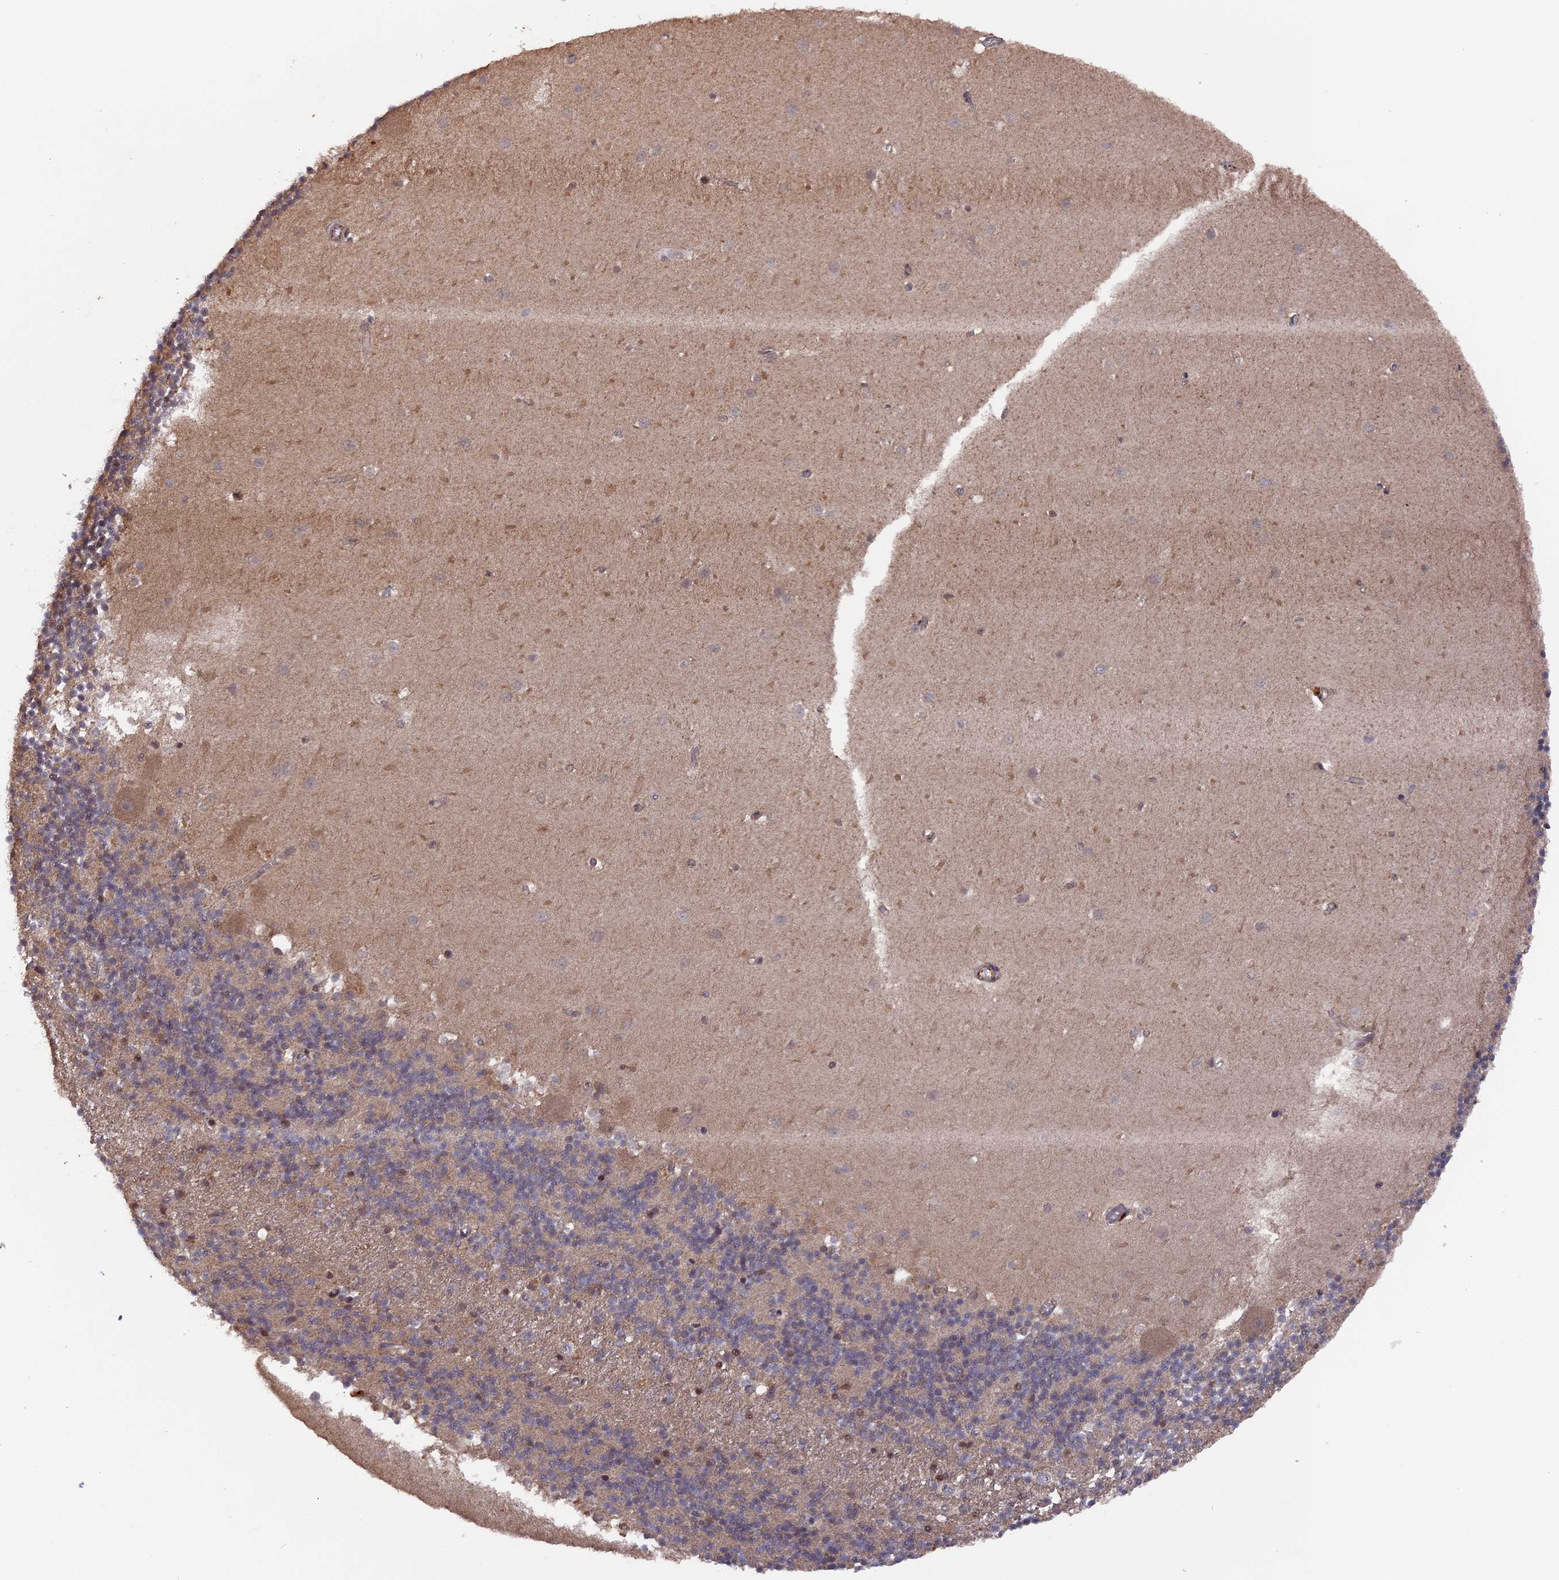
{"staining": {"intensity": "moderate", "quantity": "25%-75%", "location": "cytoplasmic/membranous"}, "tissue": "cerebellum", "cell_type": "Cells in granular layer", "image_type": "normal", "snomed": [{"axis": "morphology", "description": "Normal tissue, NOS"}, {"axis": "topography", "description": "Cerebellum"}], "caption": "Moderate cytoplasmic/membranous staining is present in about 25%-75% of cells in granular layer in benign cerebellum. (brown staining indicates protein expression, while blue staining denotes nuclei).", "gene": "TELO2", "patient": {"sex": "male", "age": 54}}